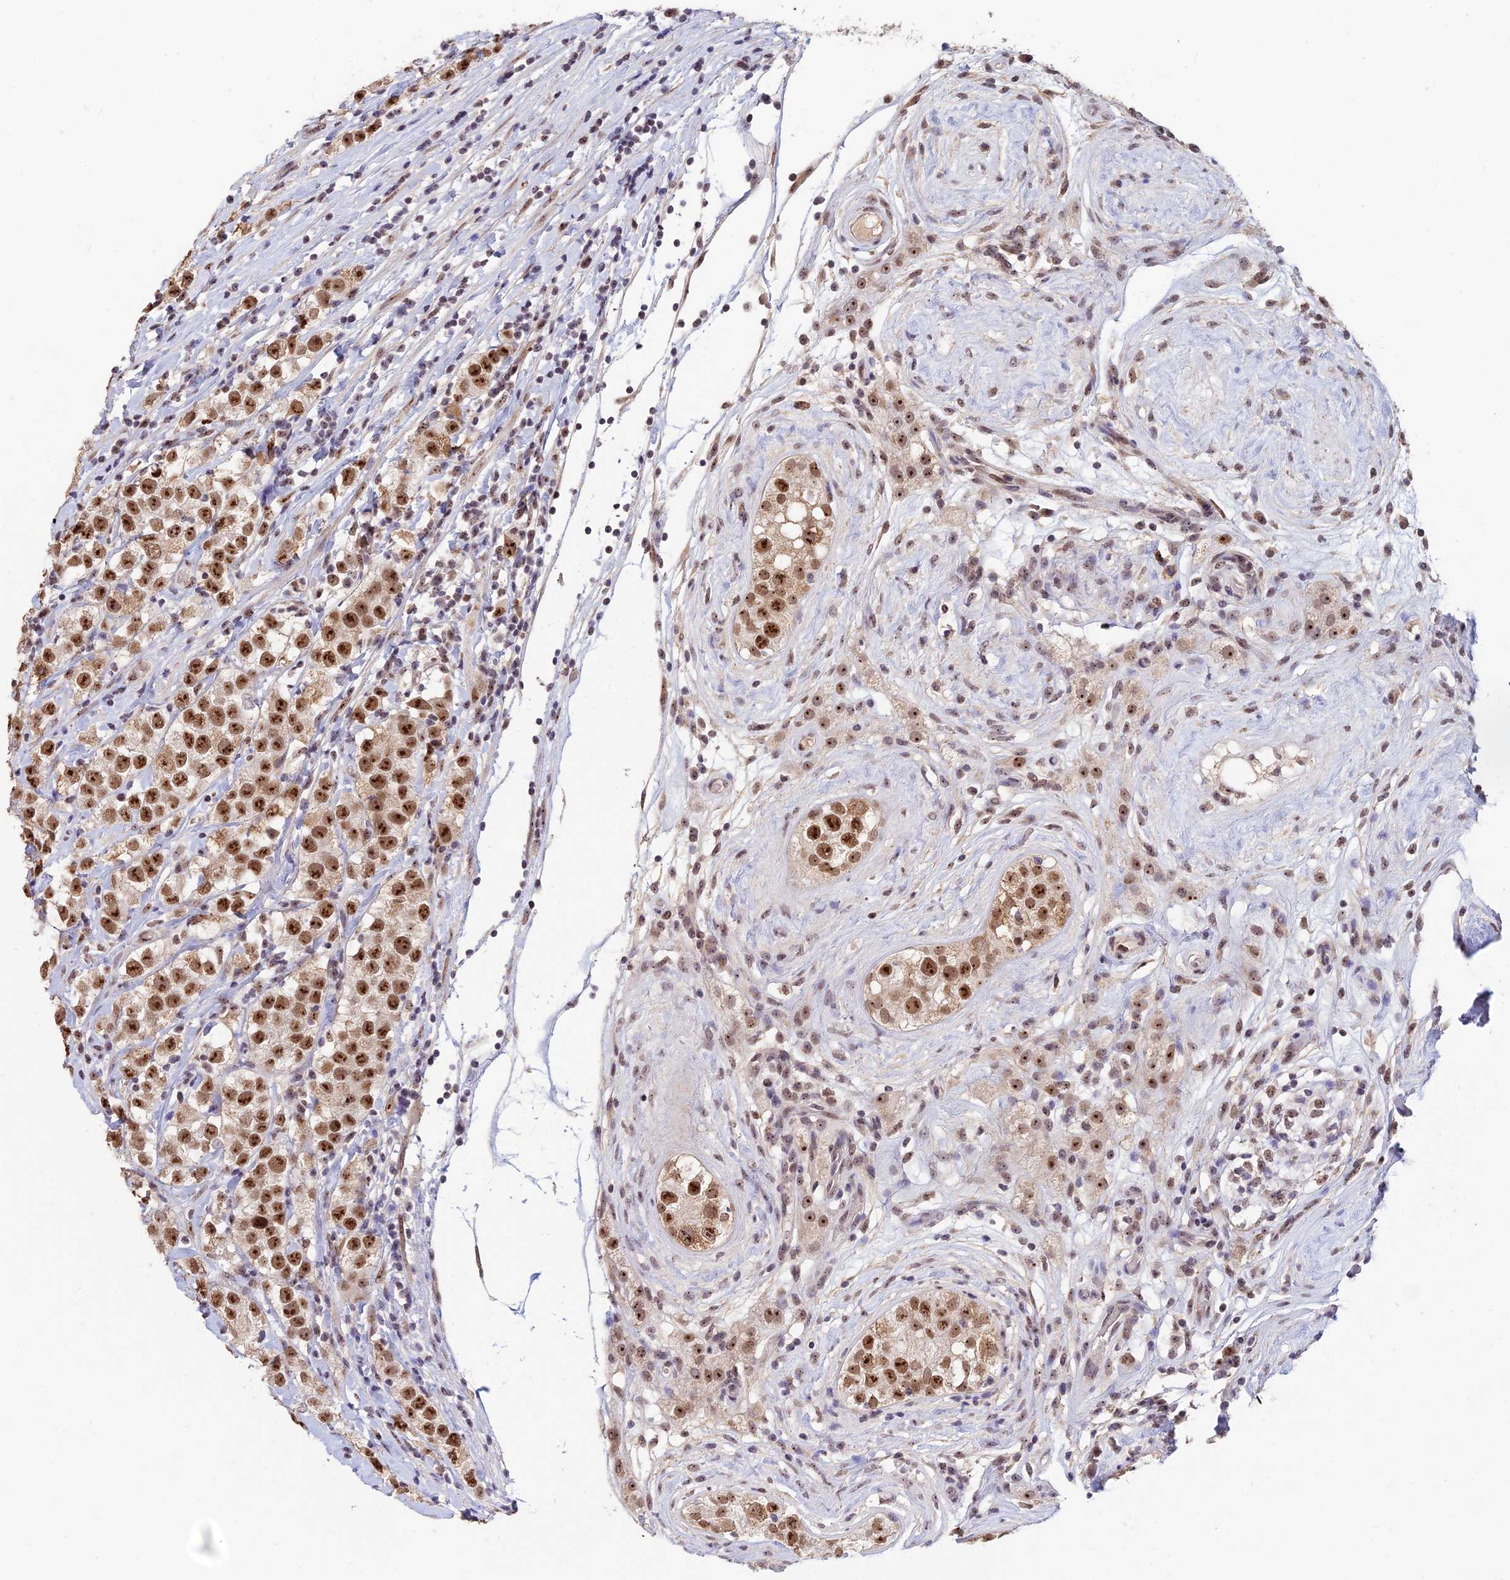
{"staining": {"intensity": "strong", "quantity": ">75%", "location": "nuclear"}, "tissue": "testis cancer", "cell_type": "Tumor cells", "image_type": "cancer", "snomed": [{"axis": "morphology", "description": "Seminoma, NOS"}, {"axis": "topography", "description": "Testis"}], "caption": "Protein staining of testis cancer (seminoma) tissue exhibits strong nuclear positivity in approximately >75% of tumor cells. Using DAB (3,3'-diaminobenzidine) (brown) and hematoxylin (blue) stains, captured at high magnification using brightfield microscopy.", "gene": "POLR1G", "patient": {"sex": "male", "age": 34}}